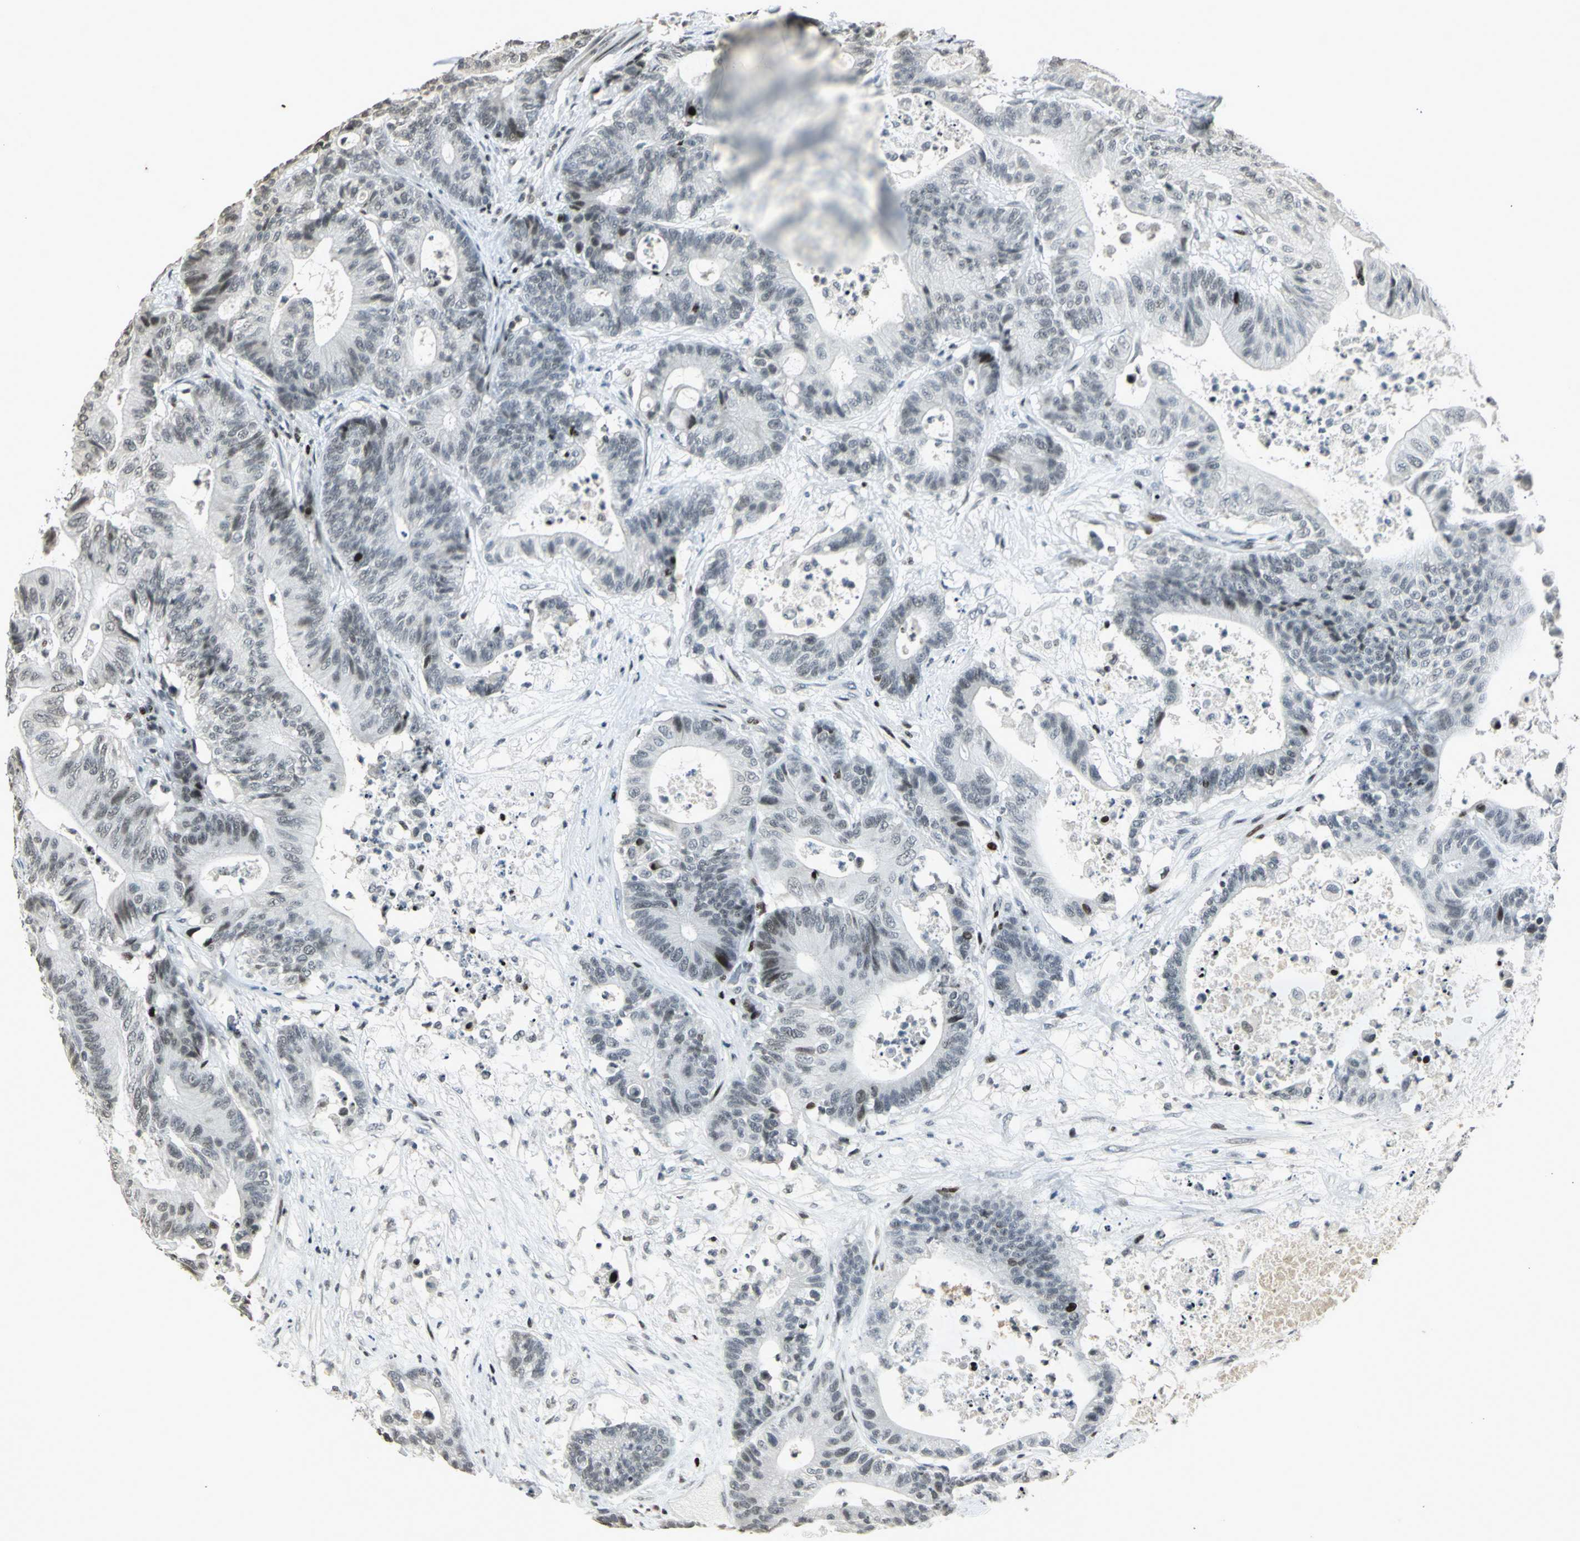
{"staining": {"intensity": "weak", "quantity": "<25%", "location": "nuclear"}, "tissue": "colorectal cancer", "cell_type": "Tumor cells", "image_type": "cancer", "snomed": [{"axis": "morphology", "description": "Adenocarcinoma, NOS"}, {"axis": "topography", "description": "Colon"}], "caption": "This is an IHC image of human colorectal adenocarcinoma. There is no staining in tumor cells.", "gene": "KDM1A", "patient": {"sex": "female", "age": 84}}